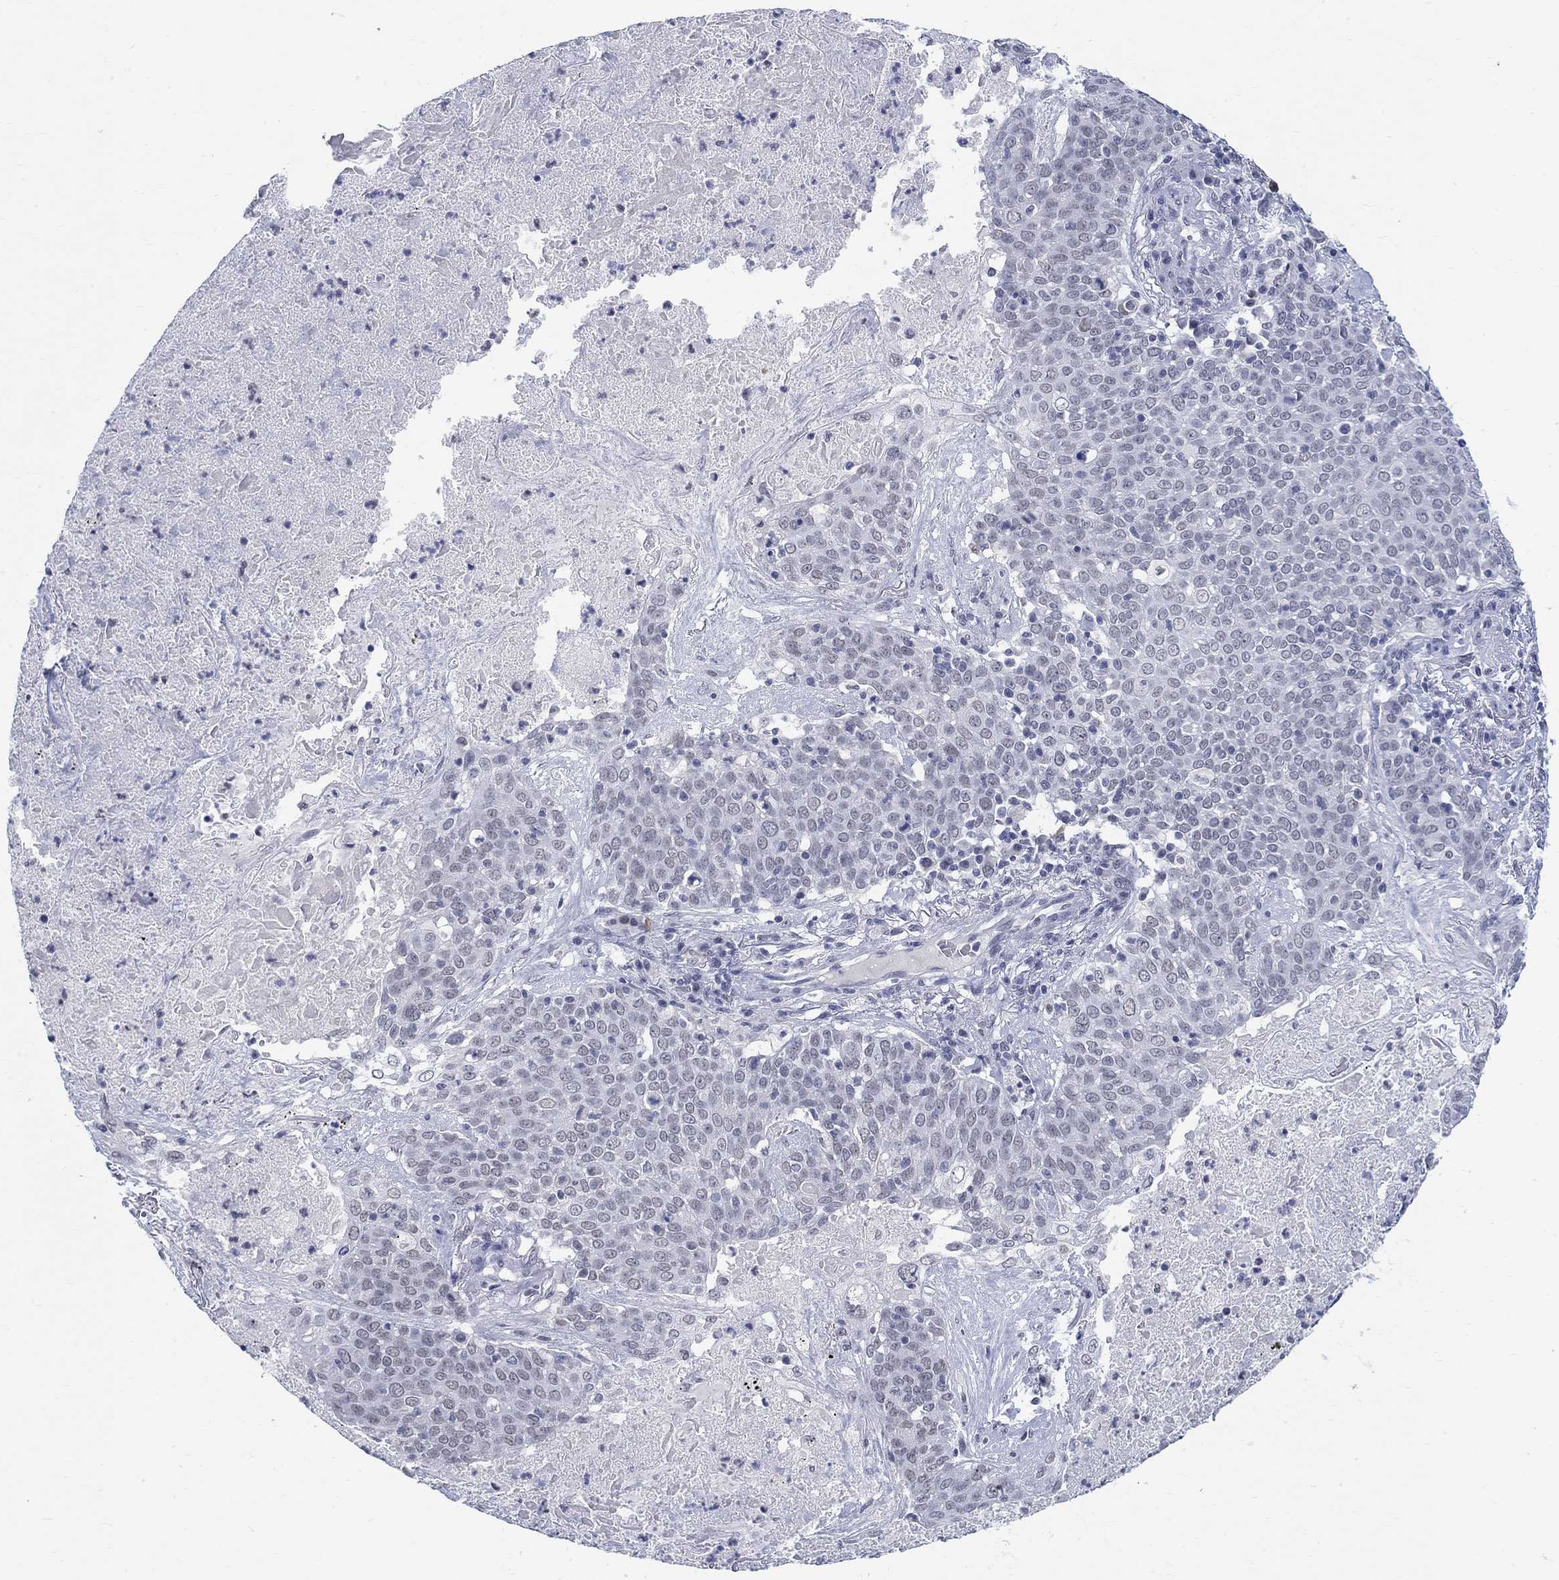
{"staining": {"intensity": "negative", "quantity": "none", "location": "none"}, "tissue": "lung cancer", "cell_type": "Tumor cells", "image_type": "cancer", "snomed": [{"axis": "morphology", "description": "Squamous cell carcinoma, NOS"}, {"axis": "topography", "description": "Lung"}], "caption": "Lung cancer (squamous cell carcinoma) stained for a protein using immunohistochemistry (IHC) displays no expression tumor cells.", "gene": "ANKS1B", "patient": {"sex": "male", "age": 82}}